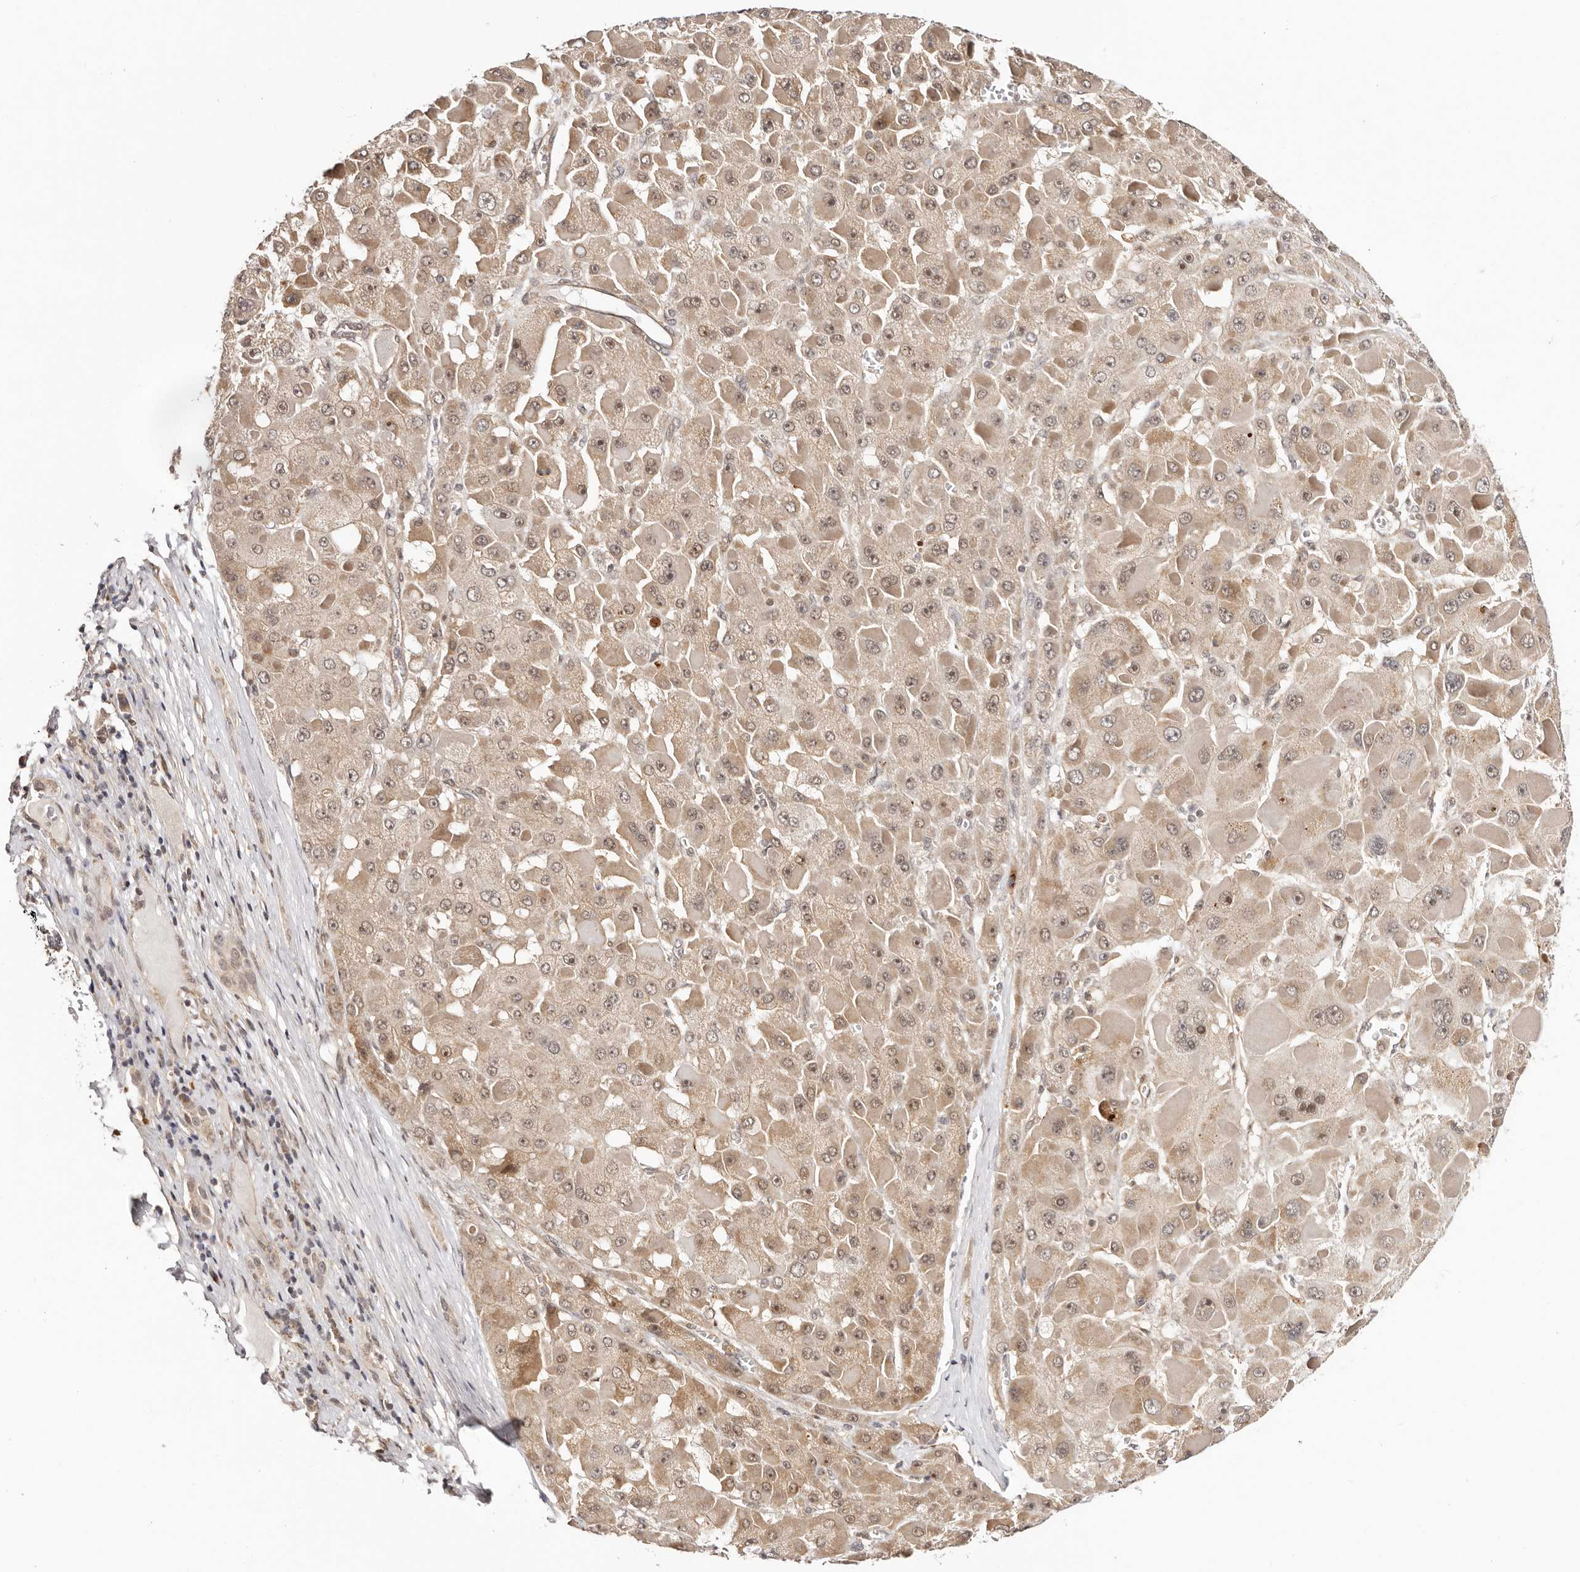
{"staining": {"intensity": "weak", "quantity": ">75%", "location": "cytoplasmic/membranous,nuclear"}, "tissue": "liver cancer", "cell_type": "Tumor cells", "image_type": "cancer", "snomed": [{"axis": "morphology", "description": "Carcinoma, Hepatocellular, NOS"}, {"axis": "topography", "description": "Liver"}], "caption": "Immunohistochemical staining of human liver hepatocellular carcinoma demonstrates low levels of weak cytoplasmic/membranous and nuclear protein positivity in about >75% of tumor cells.", "gene": "CTNNBL1", "patient": {"sex": "female", "age": 73}}